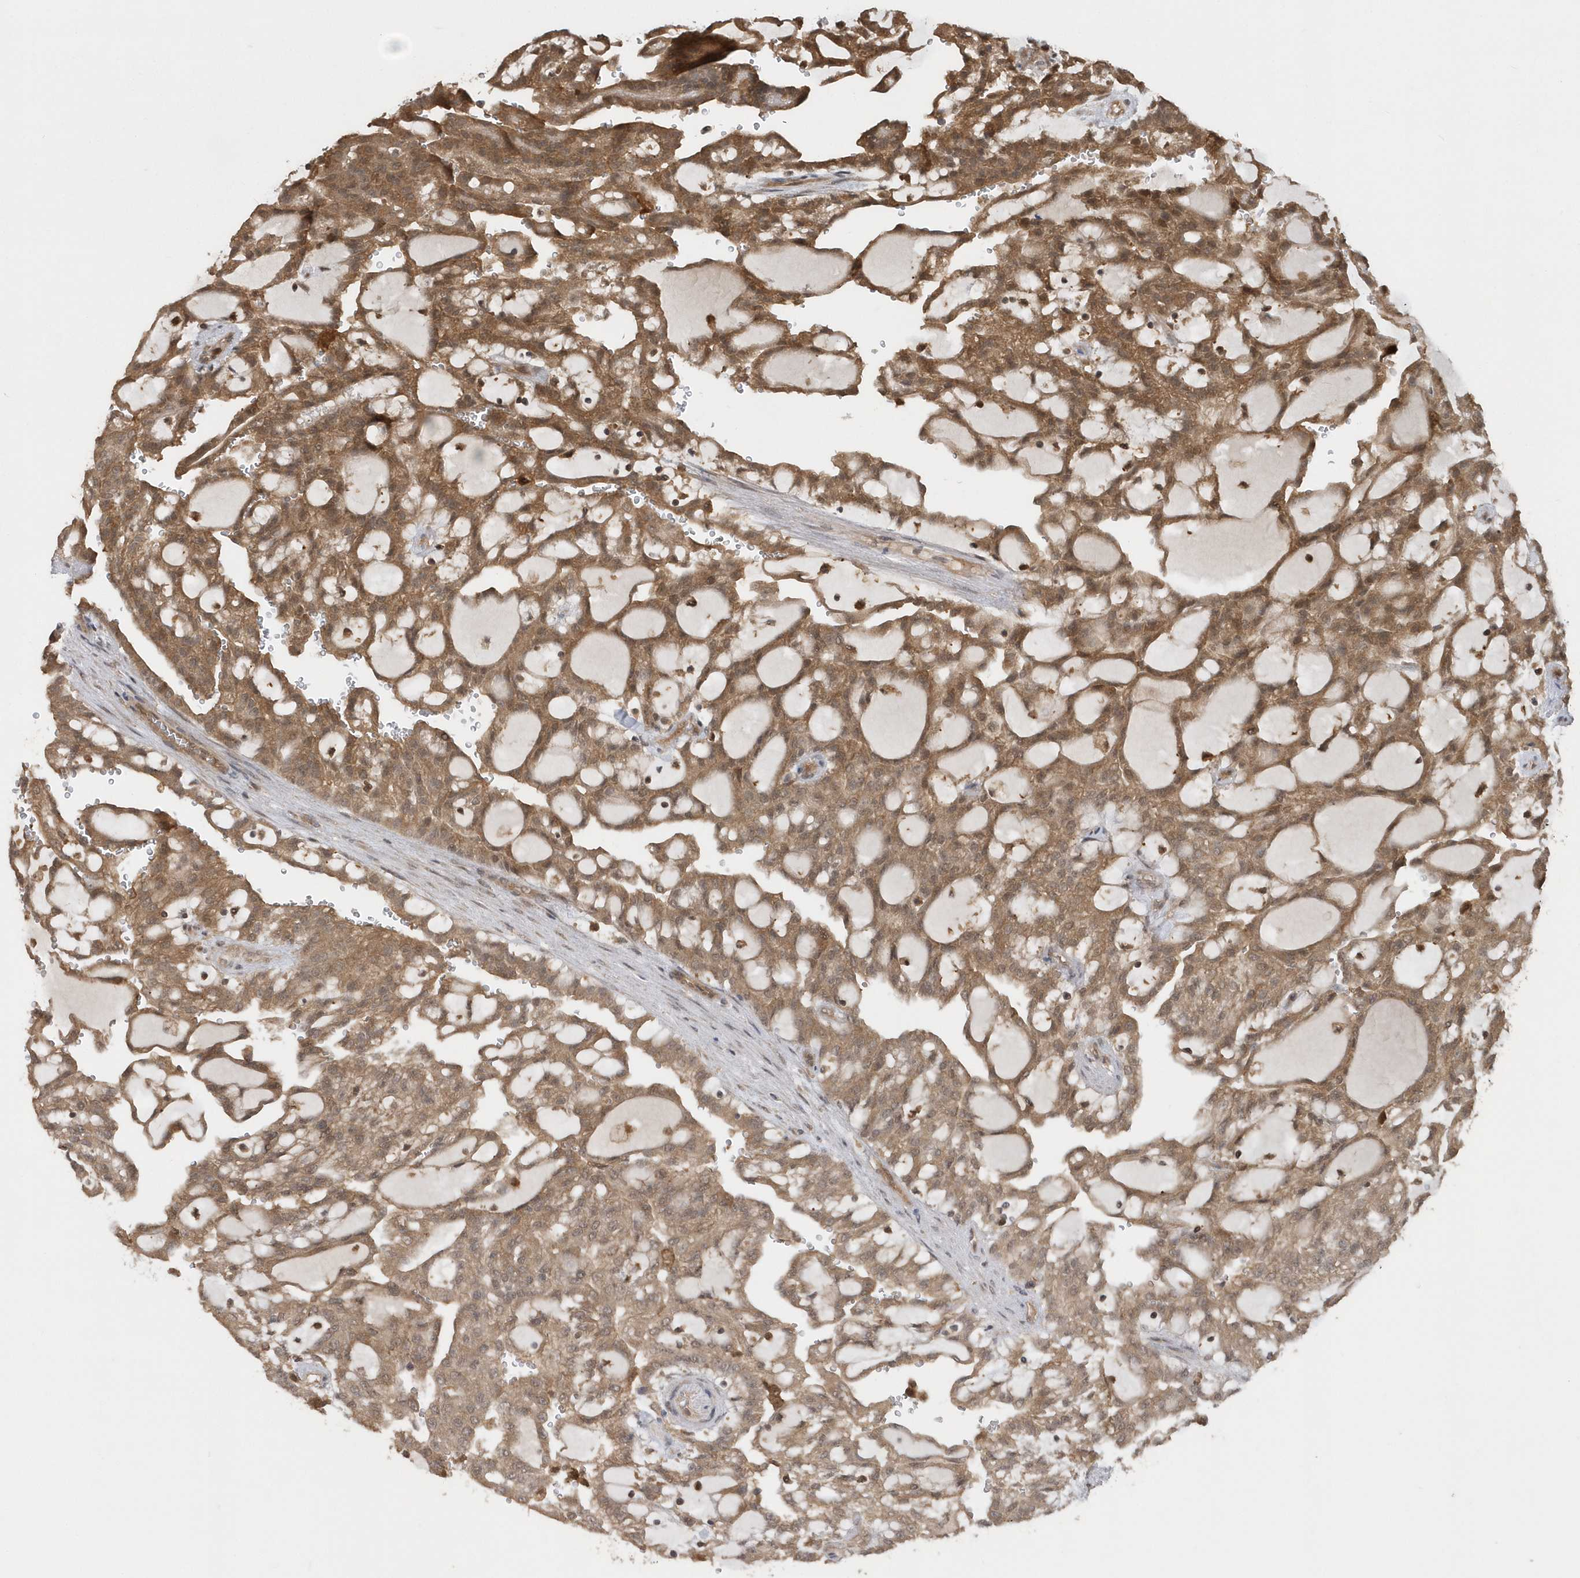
{"staining": {"intensity": "moderate", "quantity": ">75%", "location": "cytoplasmic/membranous"}, "tissue": "renal cancer", "cell_type": "Tumor cells", "image_type": "cancer", "snomed": [{"axis": "morphology", "description": "Adenocarcinoma, NOS"}, {"axis": "topography", "description": "Kidney"}], "caption": "This is a histology image of immunohistochemistry staining of adenocarcinoma (renal), which shows moderate positivity in the cytoplasmic/membranous of tumor cells.", "gene": "RPE", "patient": {"sex": "male", "age": 63}}